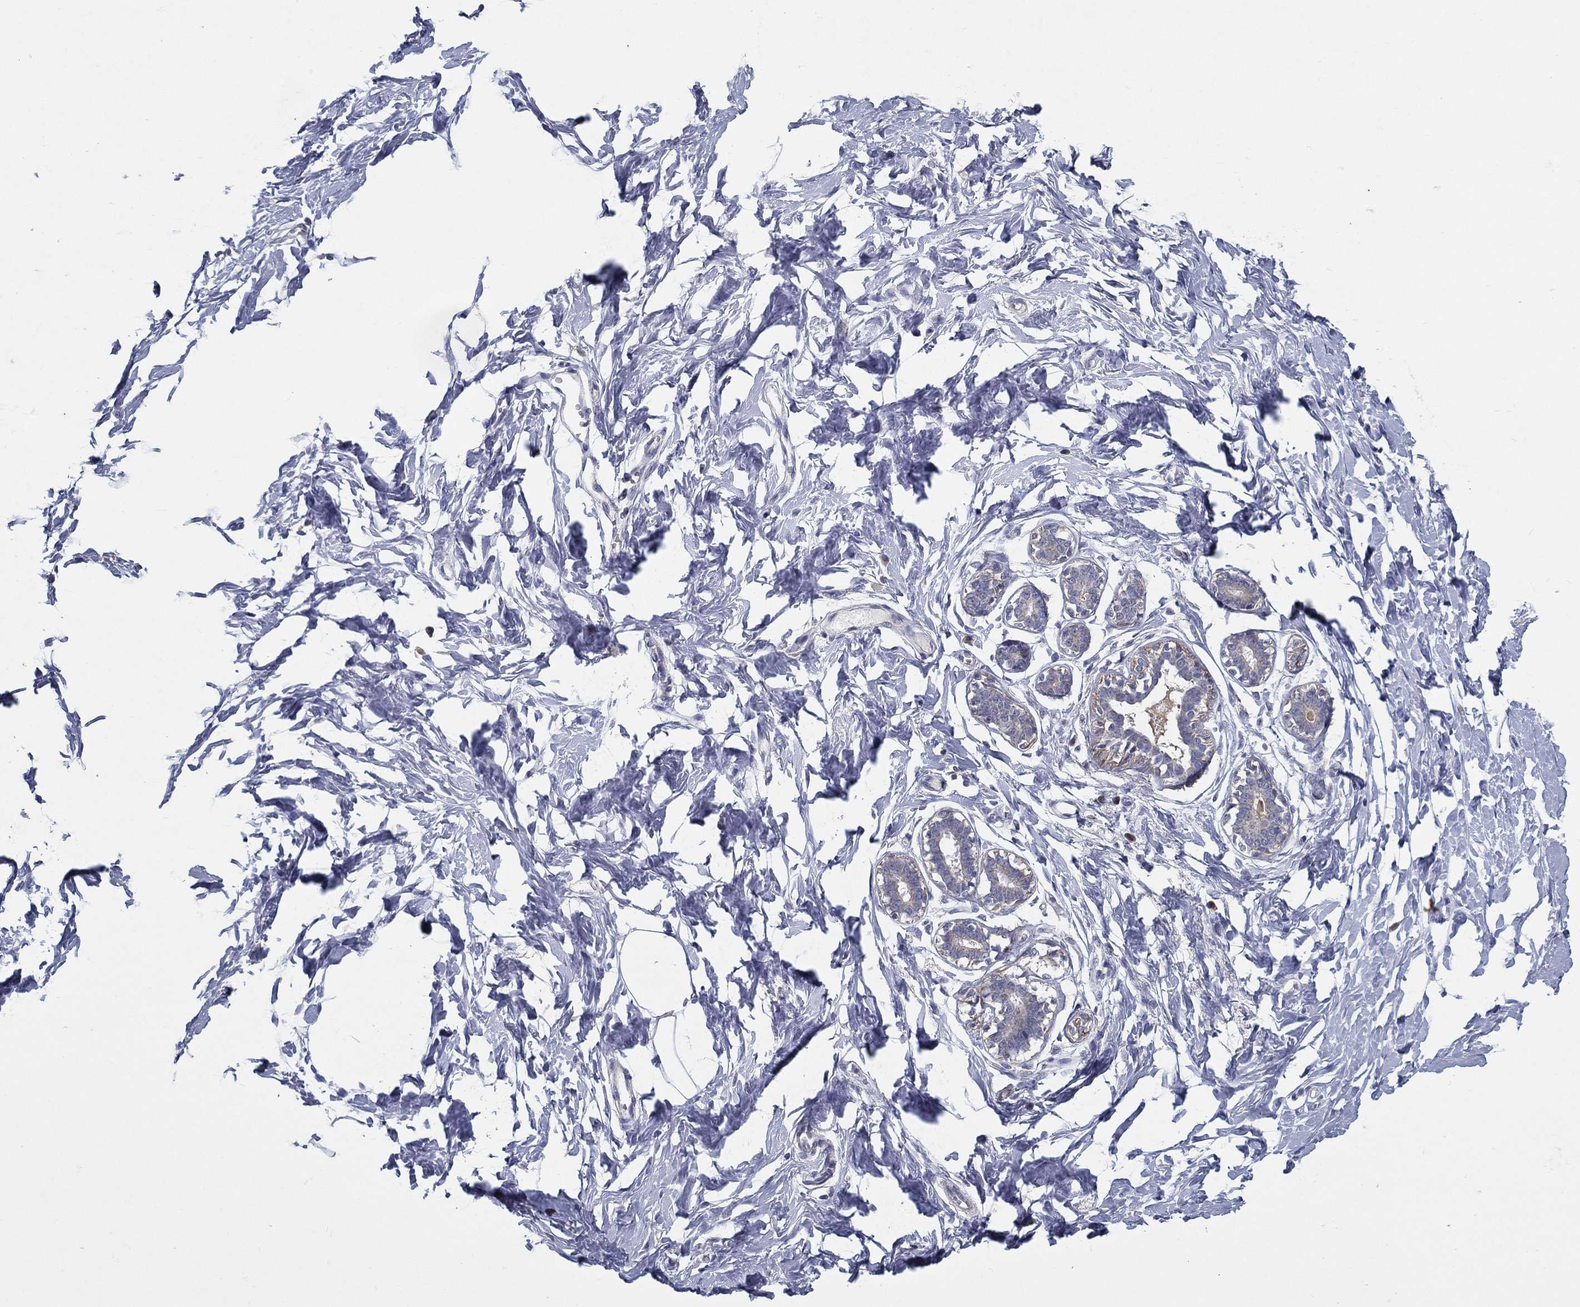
{"staining": {"intensity": "negative", "quantity": "none", "location": "none"}, "tissue": "breast", "cell_type": "Adipocytes", "image_type": "normal", "snomed": [{"axis": "morphology", "description": "Normal tissue, NOS"}, {"axis": "morphology", "description": "Lobular carcinoma, in situ"}, {"axis": "topography", "description": "Breast"}], "caption": "Breast was stained to show a protein in brown. There is no significant positivity in adipocytes. Brightfield microscopy of immunohistochemistry stained with DAB (3,3'-diaminobenzidine) (brown) and hematoxylin (blue), captured at high magnification.", "gene": "PCSK1", "patient": {"sex": "female", "age": 35}}